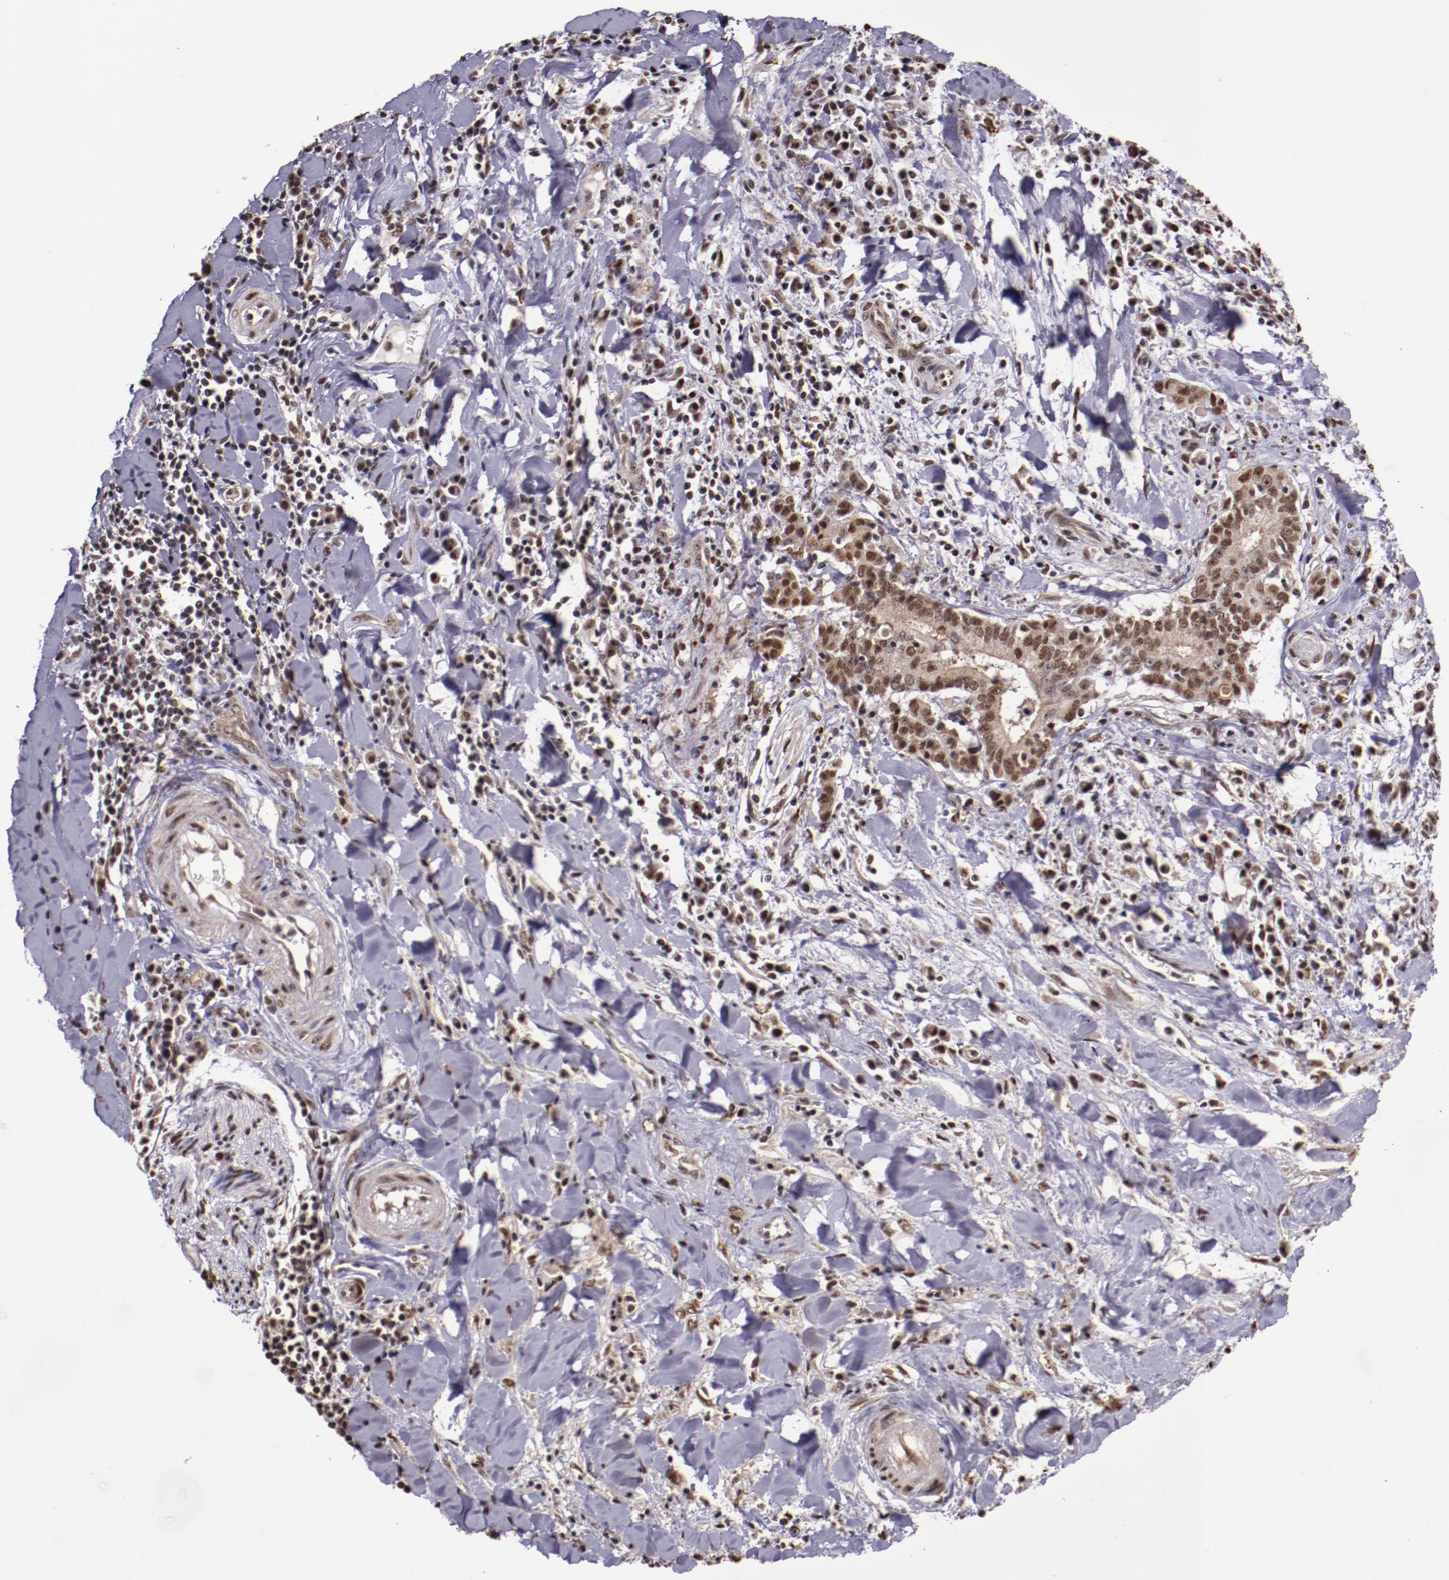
{"staining": {"intensity": "strong", "quantity": ">75%", "location": "cytoplasmic/membranous,nuclear"}, "tissue": "liver cancer", "cell_type": "Tumor cells", "image_type": "cancer", "snomed": [{"axis": "morphology", "description": "Cholangiocarcinoma"}, {"axis": "topography", "description": "Liver"}], "caption": "Liver cancer (cholangiocarcinoma) stained with immunohistochemistry exhibits strong cytoplasmic/membranous and nuclear positivity in approximately >75% of tumor cells.", "gene": "CECR2", "patient": {"sex": "male", "age": 57}}